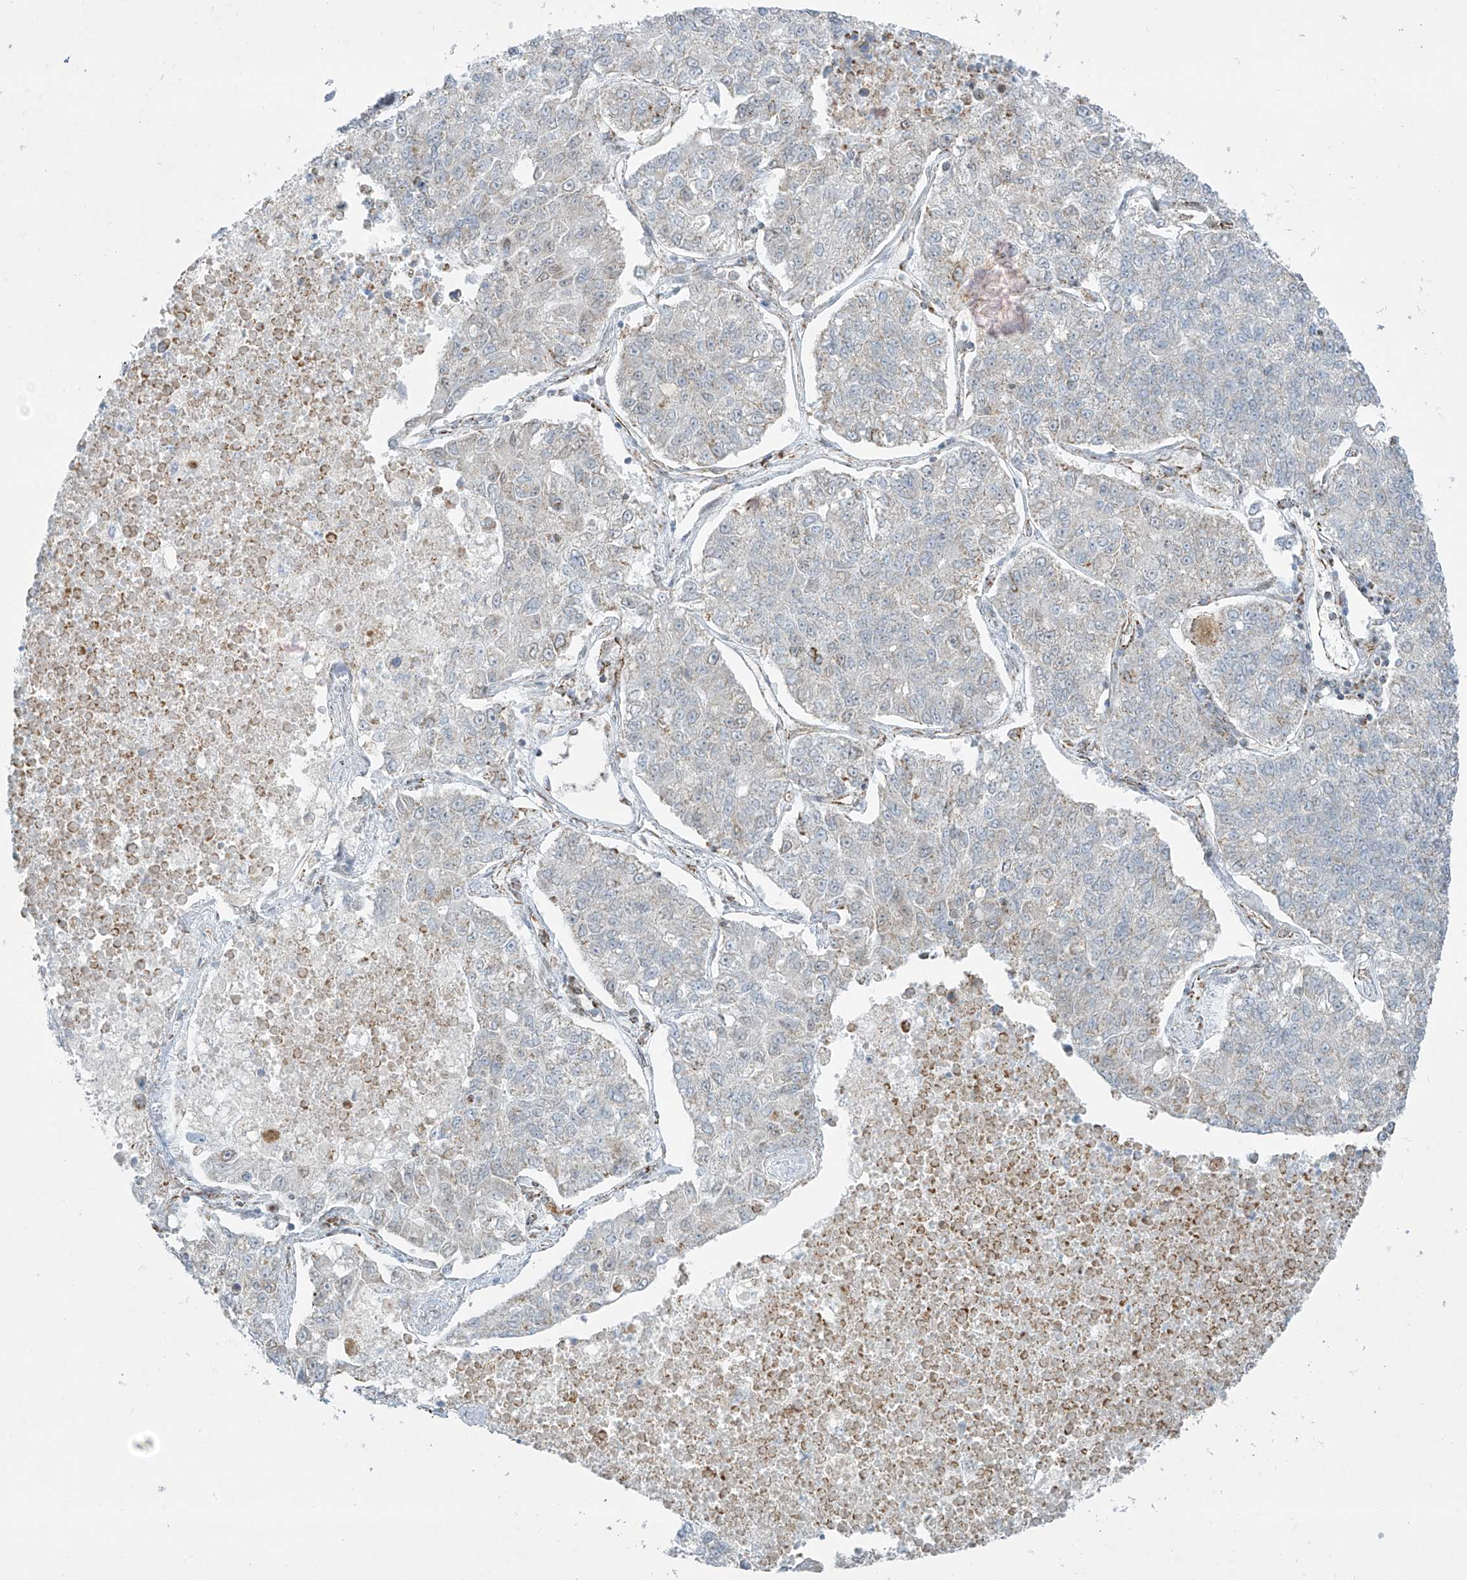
{"staining": {"intensity": "negative", "quantity": "none", "location": "none"}, "tissue": "lung cancer", "cell_type": "Tumor cells", "image_type": "cancer", "snomed": [{"axis": "morphology", "description": "Adenocarcinoma, NOS"}, {"axis": "topography", "description": "Lung"}], "caption": "This is an immunohistochemistry (IHC) photomicrograph of human lung cancer (adenocarcinoma). There is no staining in tumor cells.", "gene": "SMDT1", "patient": {"sex": "male", "age": 49}}